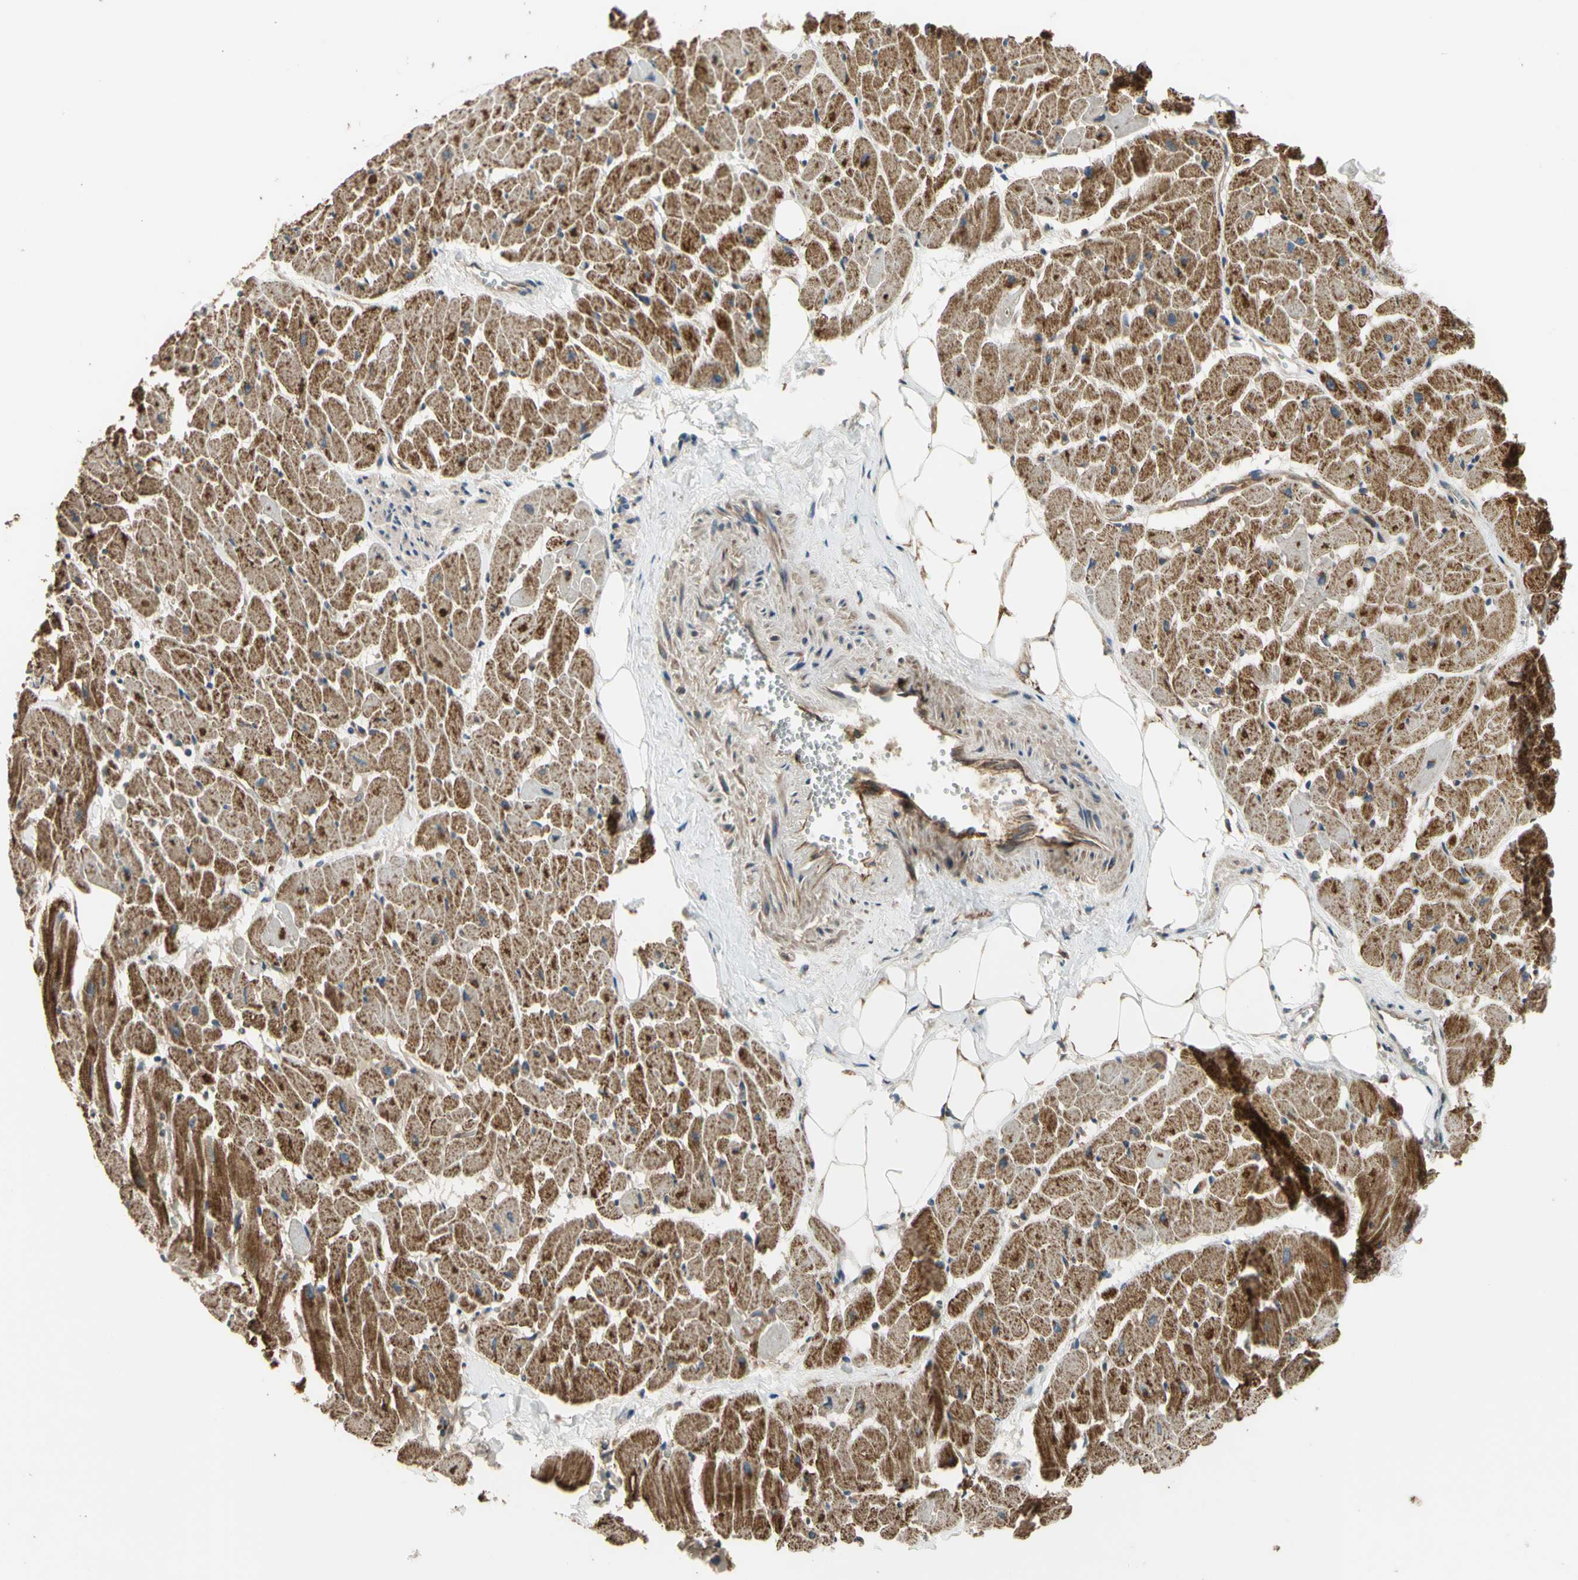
{"staining": {"intensity": "strong", "quantity": ">75%", "location": "cytoplasmic/membranous"}, "tissue": "heart muscle", "cell_type": "Cardiomyocytes", "image_type": "normal", "snomed": [{"axis": "morphology", "description": "Normal tissue, NOS"}, {"axis": "topography", "description": "Heart"}], "caption": "A photomicrograph showing strong cytoplasmic/membranous expression in about >75% of cardiomyocytes in benign heart muscle, as visualized by brown immunohistochemical staining.", "gene": "EFNB2", "patient": {"sex": "female", "age": 19}}